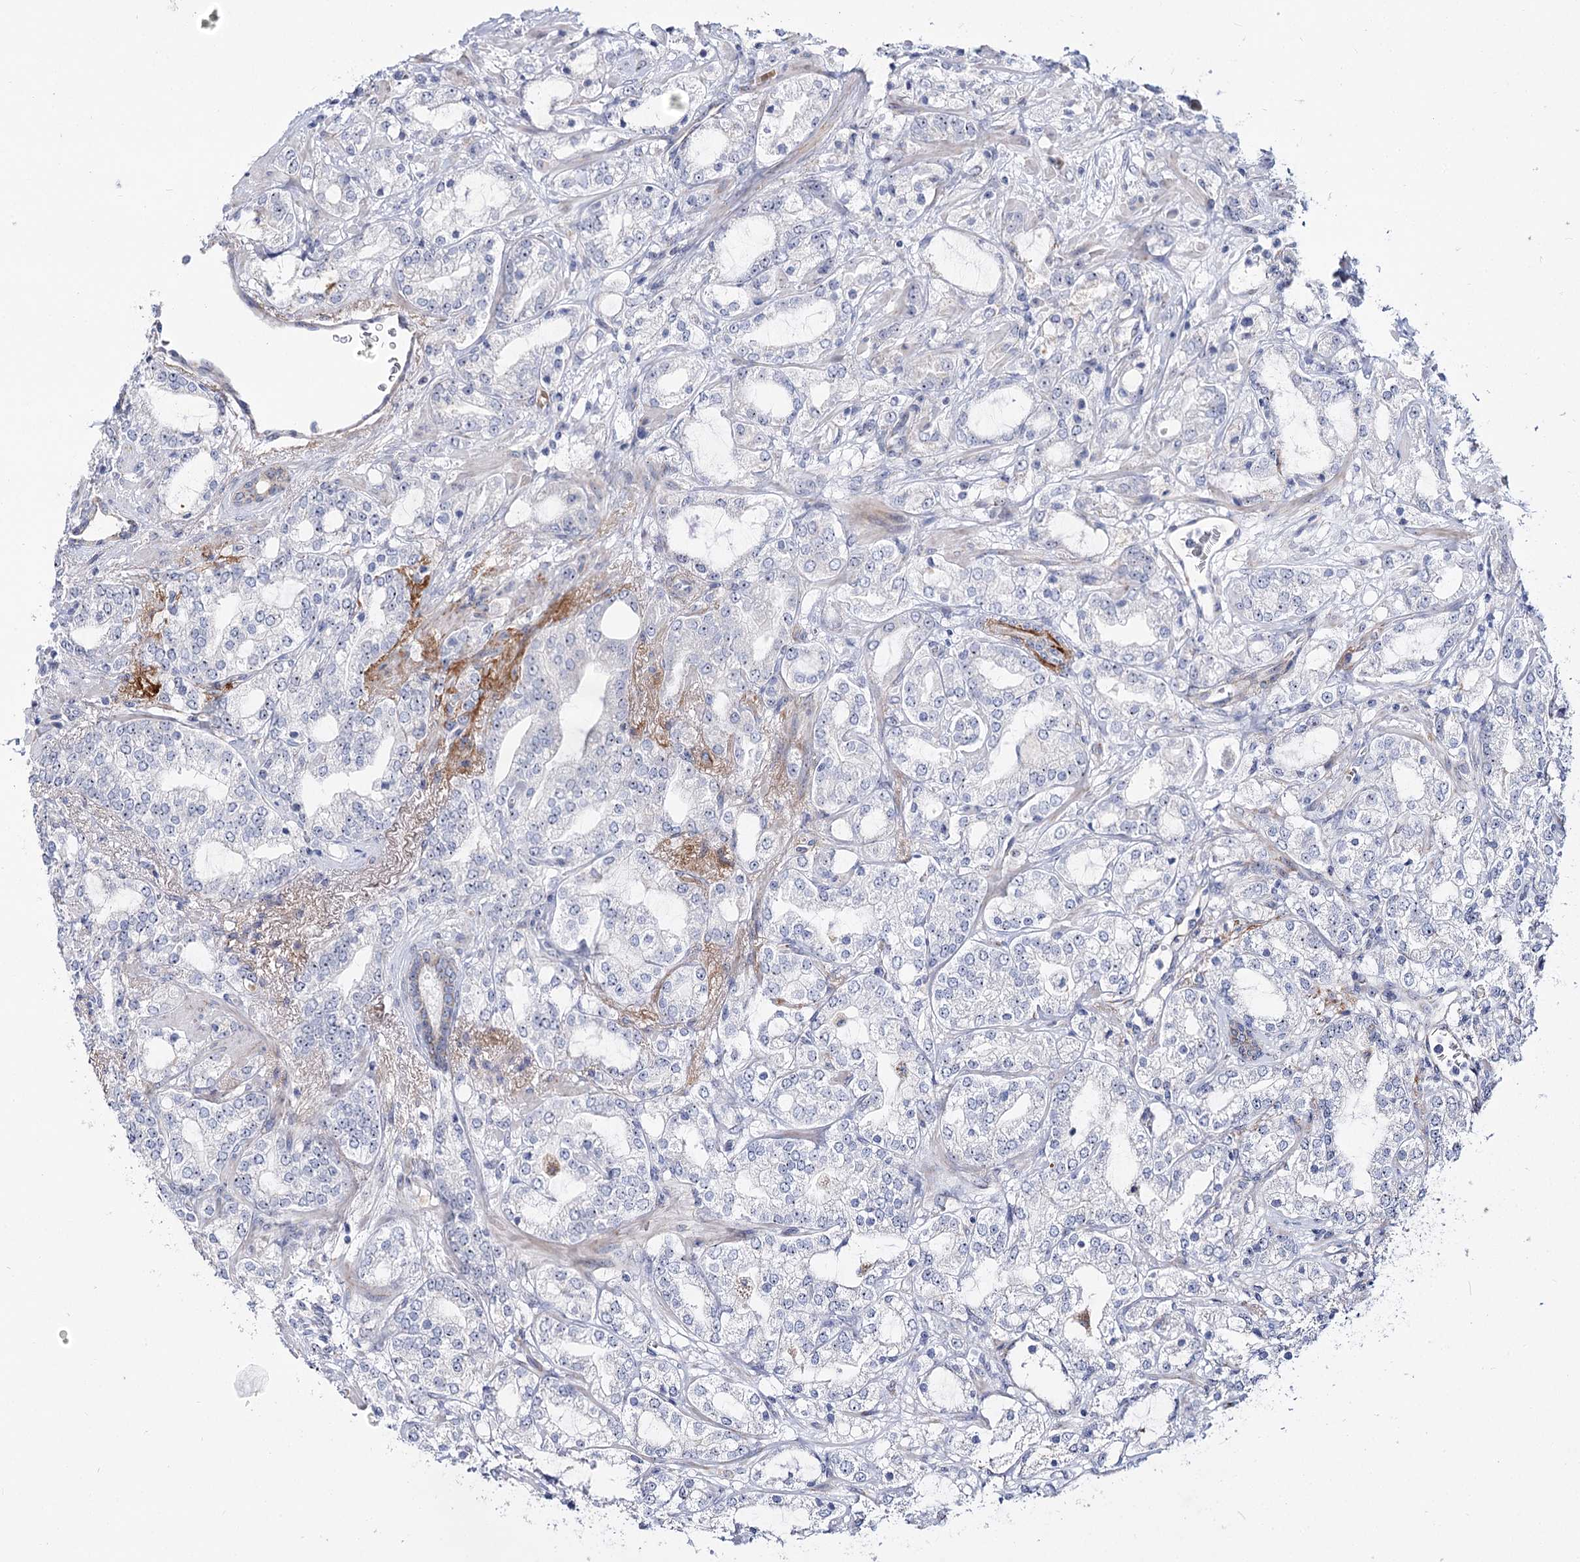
{"staining": {"intensity": "moderate", "quantity": "<25%", "location": "cytoplasmic/membranous"}, "tissue": "prostate cancer", "cell_type": "Tumor cells", "image_type": "cancer", "snomed": [{"axis": "morphology", "description": "Adenocarcinoma, High grade"}, {"axis": "topography", "description": "Prostate"}], "caption": "Immunohistochemical staining of human prostate cancer (adenocarcinoma (high-grade)) reveals low levels of moderate cytoplasmic/membranous protein positivity in about <25% of tumor cells. (Brightfield microscopy of DAB IHC at high magnification).", "gene": "SUOX", "patient": {"sex": "male", "age": 64}}